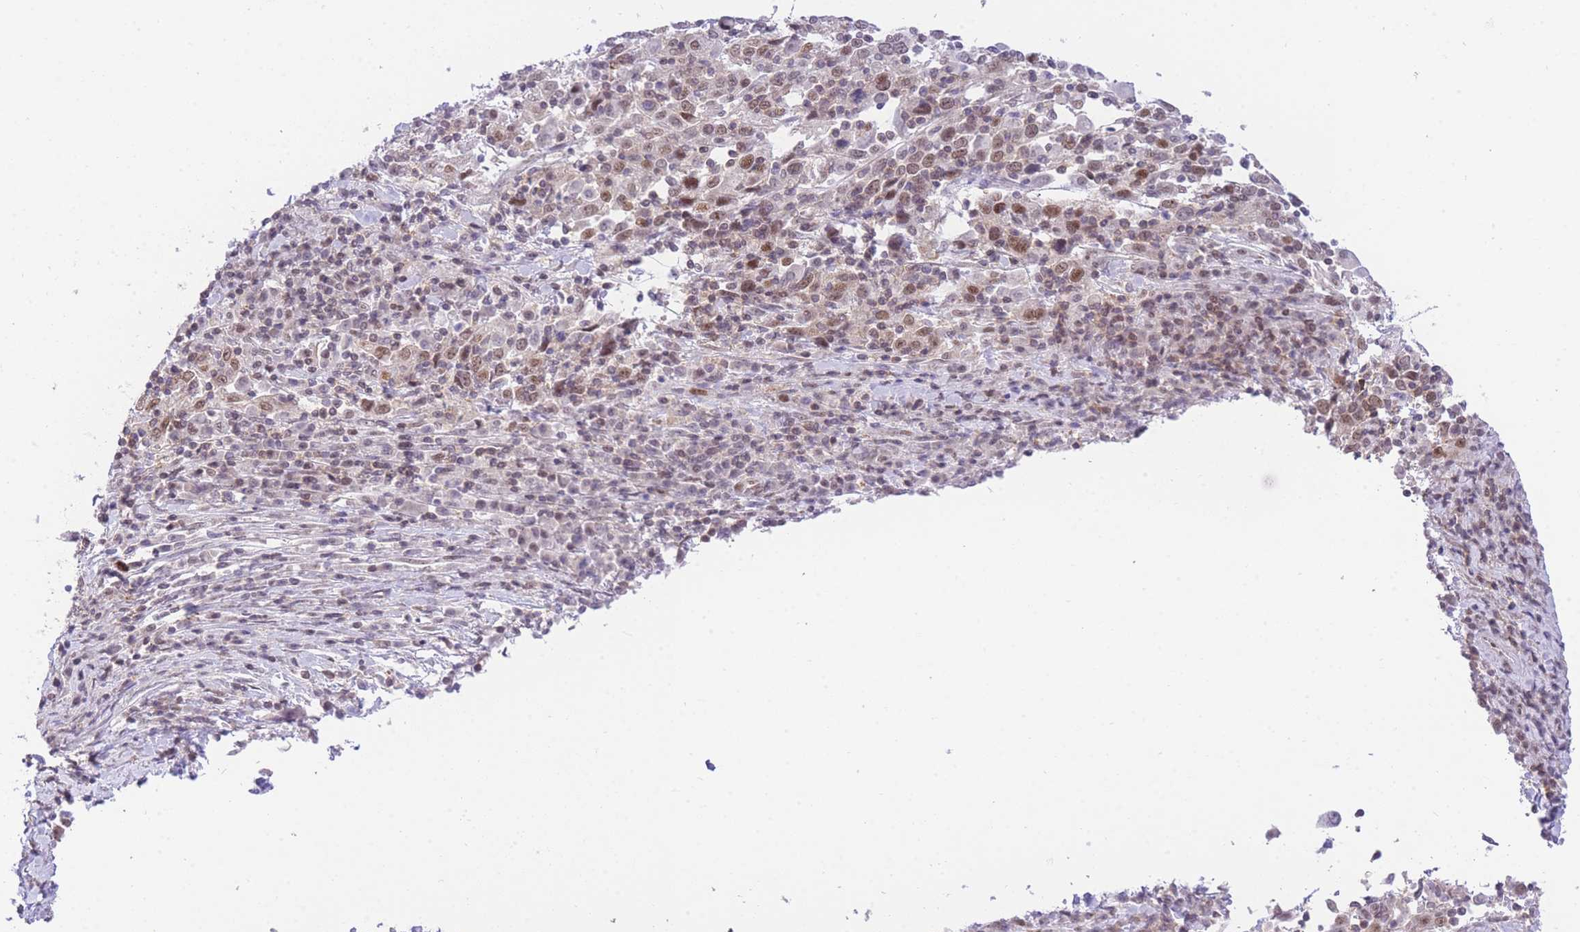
{"staining": {"intensity": "moderate", "quantity": ">75%", "location": "nuclear"}, "tissue": "cervical cancer", "cell_type": "Tumor cells", "image_type": "cancer", "snomed": [{"axis": "morphology", "description": "Squamous cell carcinoma, NOS"}, {"axis": "topography", "description": "Cervix"}], "caption": "This is a photomicrograph of IHC staining of cervical squamous cell carcinoma, which shows moderate positivity in the nuclear of tumor cells.", "gene": "STK39", "patient": {"sex": "female", "age": 46}}